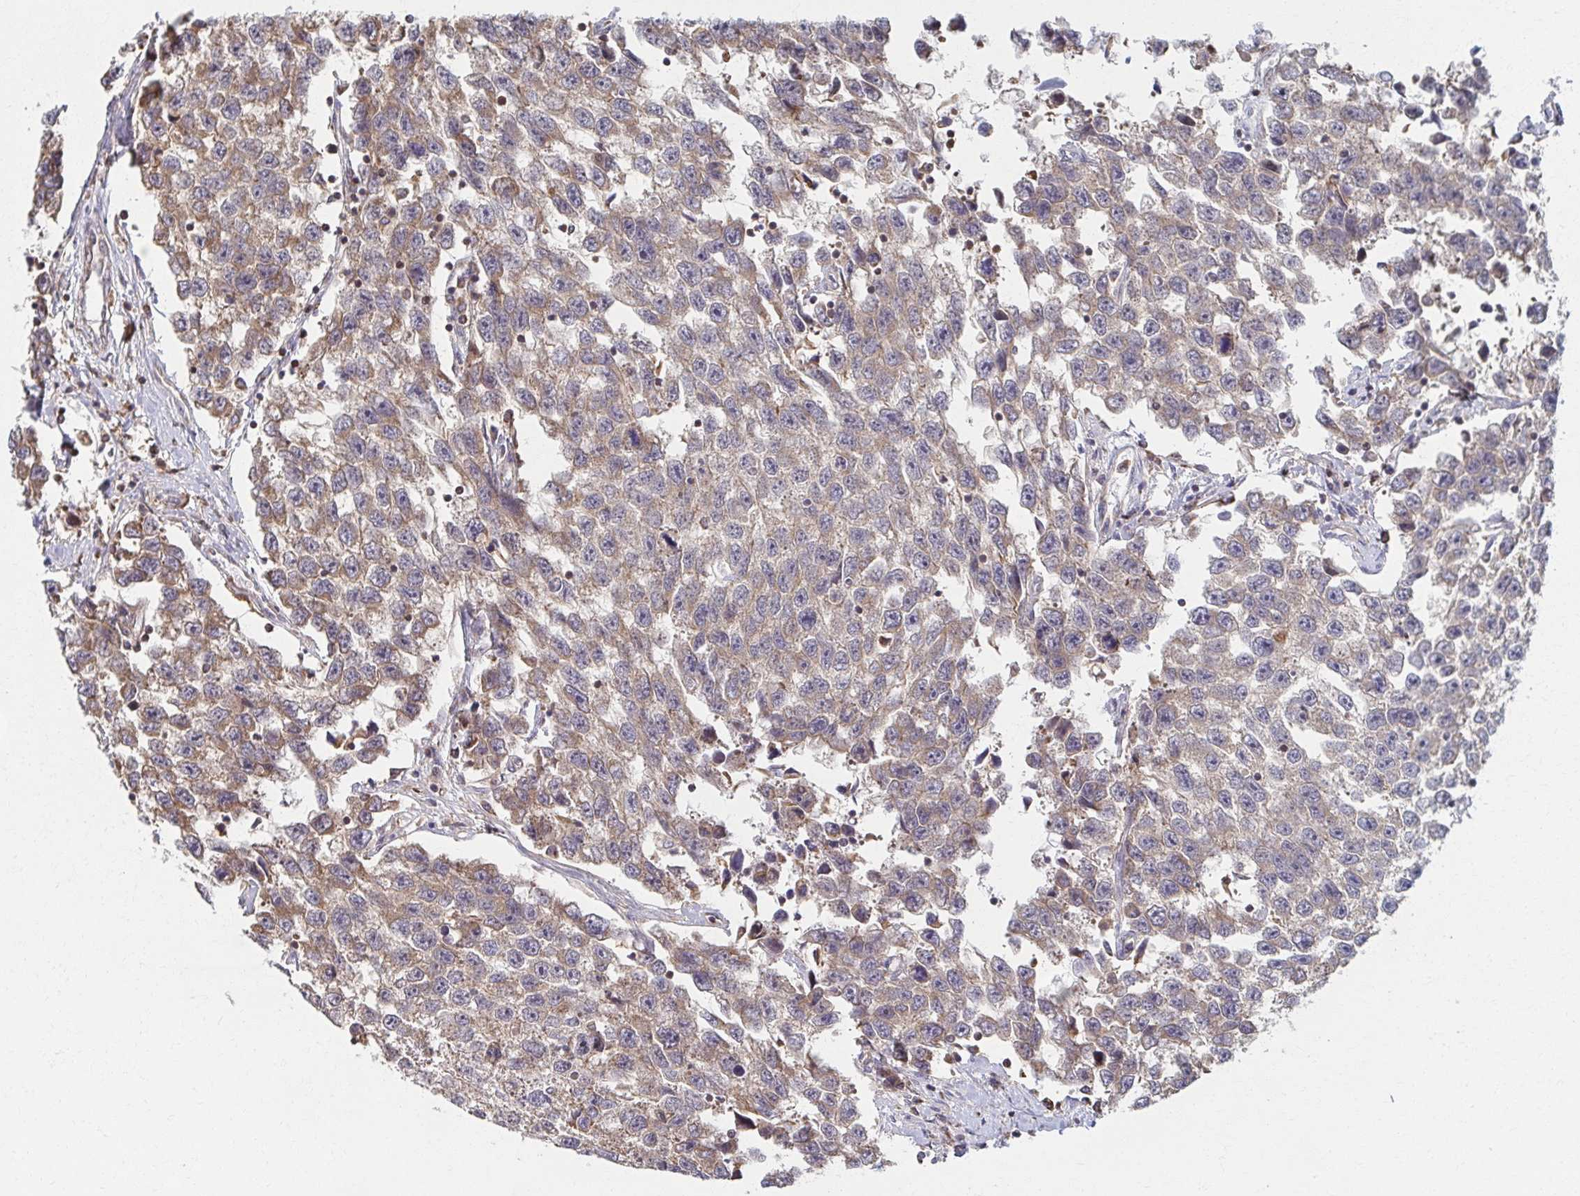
{"staining": {"intensity": "moderate", "quantity": ">75%", "location": "cytoplasmic/membranous"}, "tissue": "testis cancer", "cell_type": "Tumor cells", "image_type": "cancer", "snomed": [{"axis": "morphology", "description": "Seminoma, NOS"}, {"axis": "topography", "description": "Testis"}], "caption": "Human testis cancer stained for a protein (brown) demonstrates moderate cytoplasmic/membranous positive positivity in about >75% of tumor cells.", "gene": "KLHL34", "patient": {"sex": "male", "age": 33}}